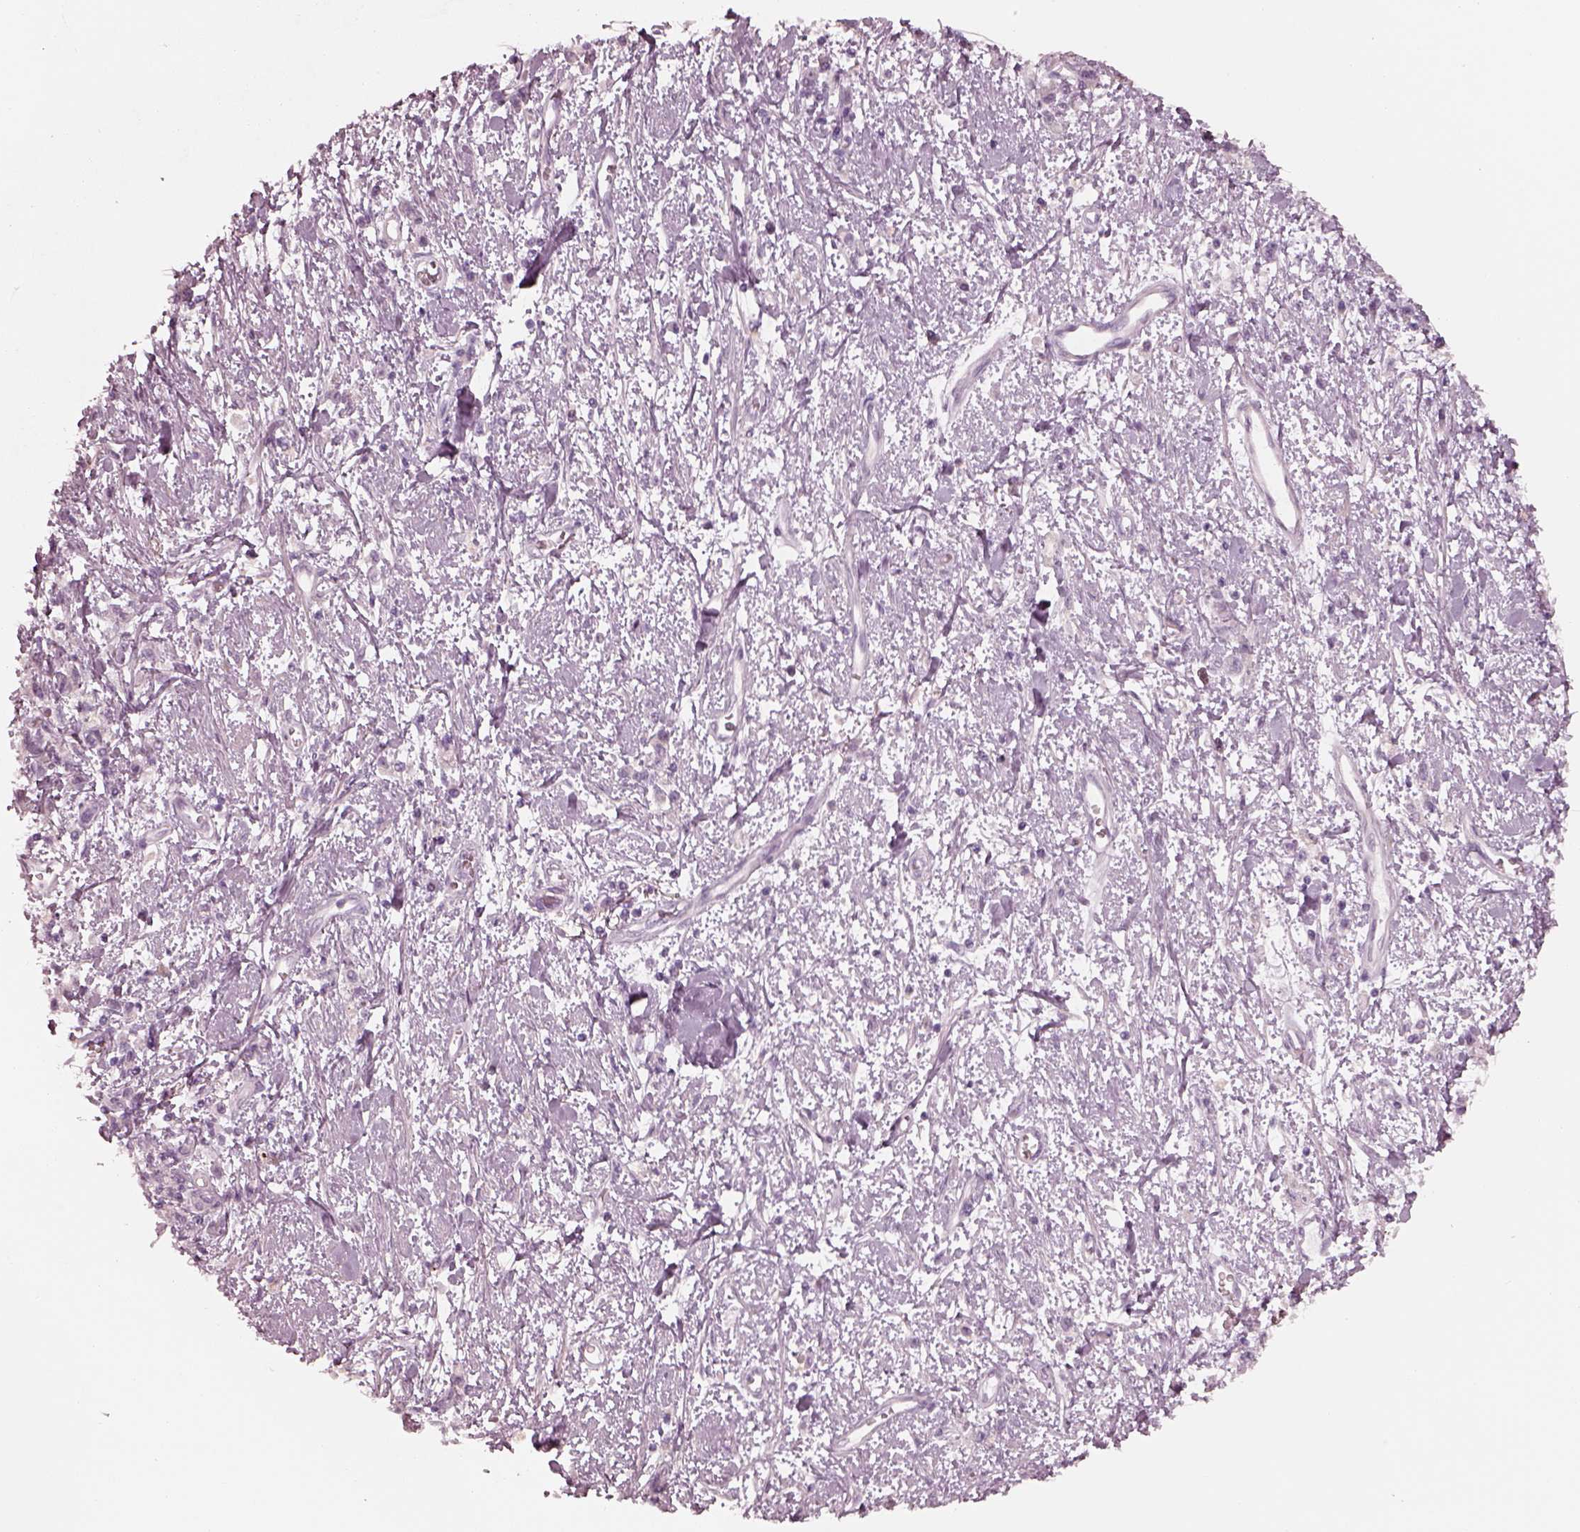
{"staining": {"intensity": "negative", "quantity": "none", "location": "none"}, "tissue": "stomach cancer", "cell_type": "Tumor cells", "image_type": "cancer", "snomed": [{"axis": "morphology", "description": "Adenocarcinoma, NOS"}, {"axis": "topography", "description": "Stomach"}], "caption": "Tumor cells are negative for brown protein staining in stomach cancer (adenocarcinoma). The staining is performed using DAB (3,3'-diaminobenzidine) brown chromogen with nuclei counter-stained in using hematoxylin.", "gene": "RSPH9", "patient": {"sex": "male", "age": 77}}